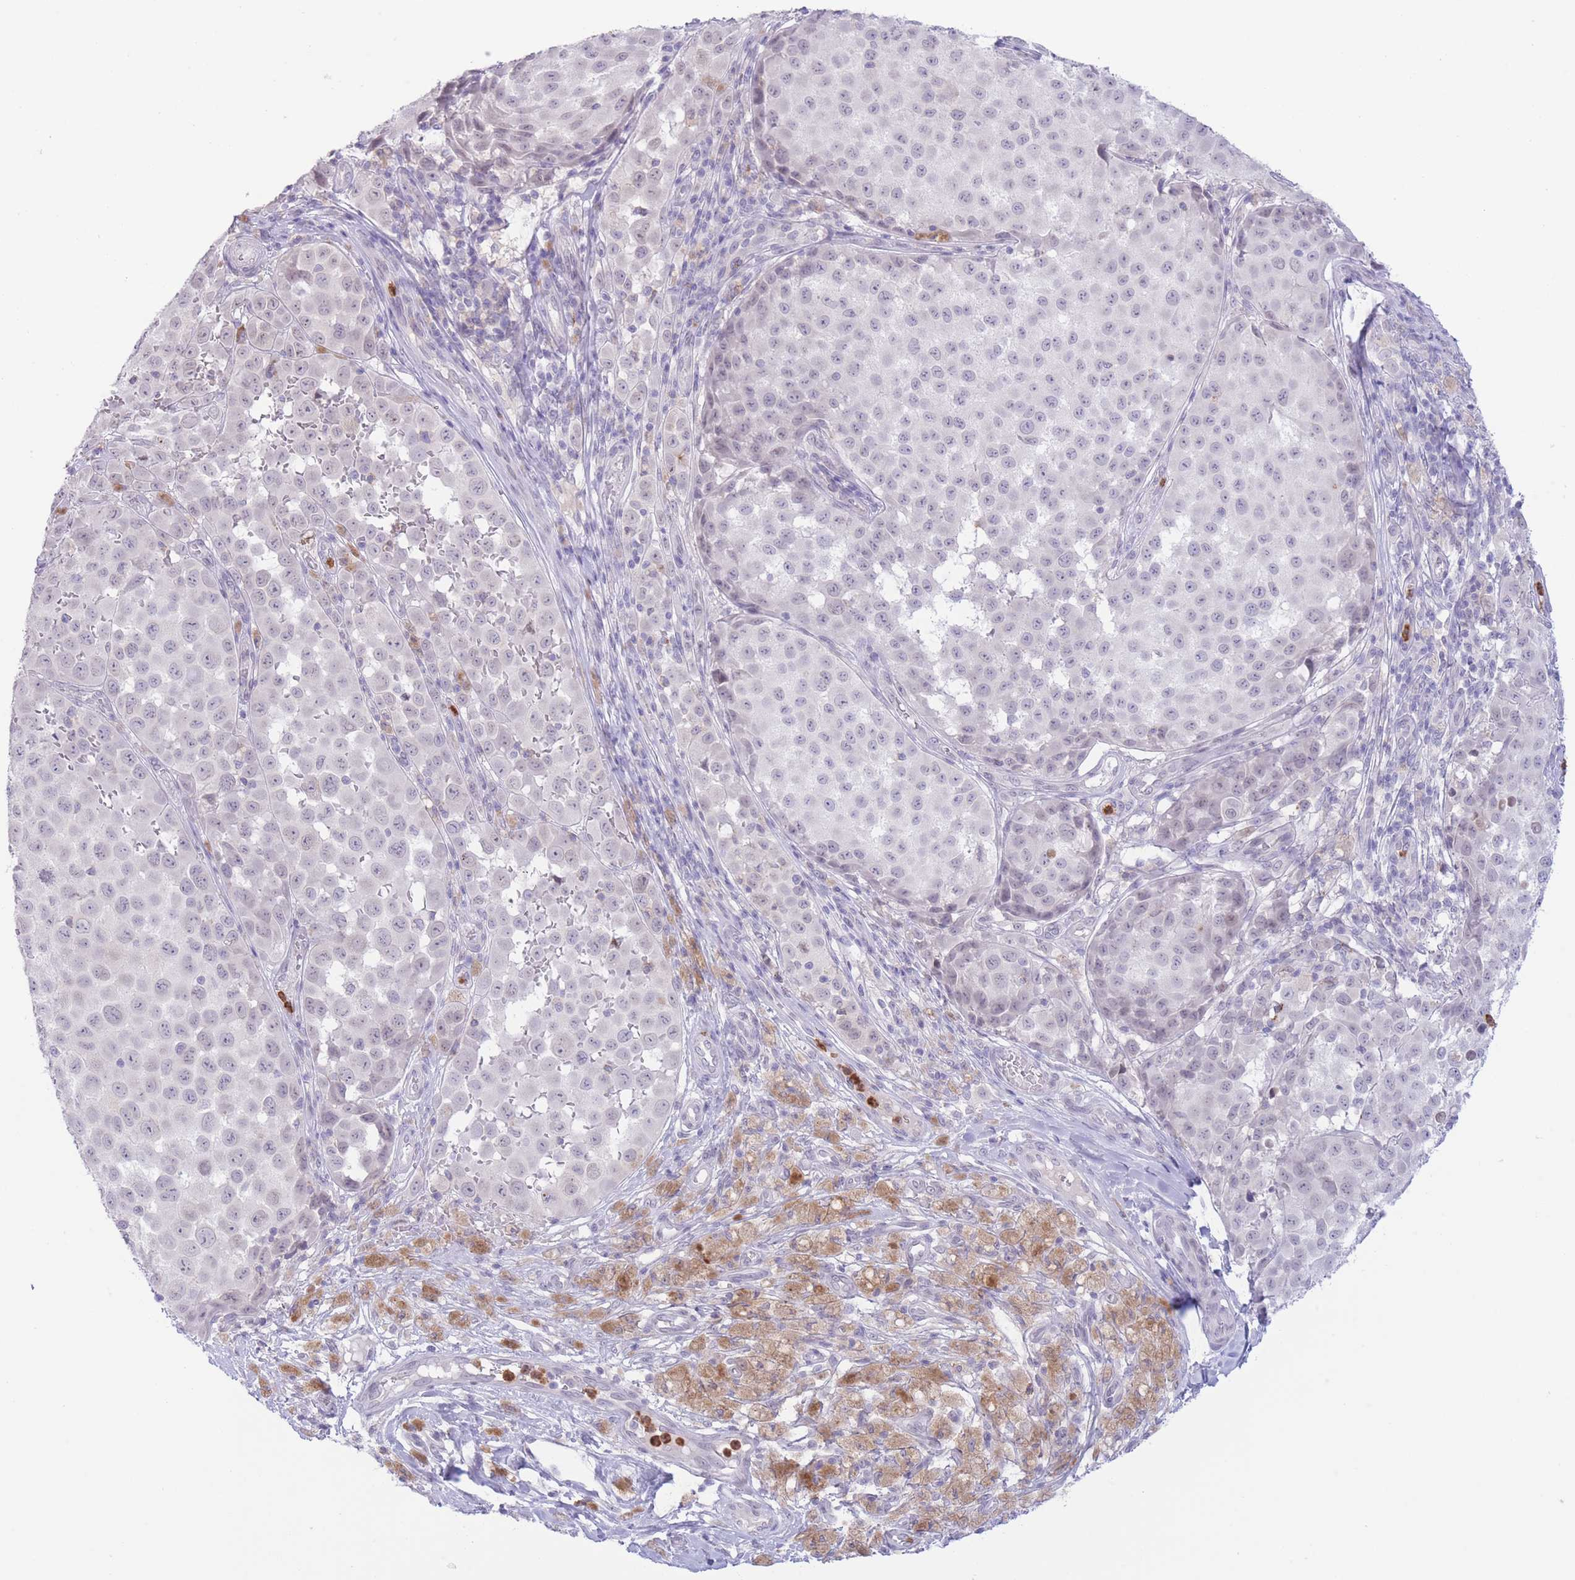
{"staining": {"intensity": "negative", "quantity": "none", "location": "none"}, "tissue": "melanoma", "cell_type": "Tumor cells", "image_type": "cancer", "snomed": [{"axis": "morphology", "description": "Malignant melanoma, NOS"}, {"axis": "topography", "description": "Skin"}], "caption": "DAB immunohistochemical staining of melanoma reveals no significant staining in tumor cells.", "gene": "LCLAT1", "patient": {"sex": "male", "age": 64}}